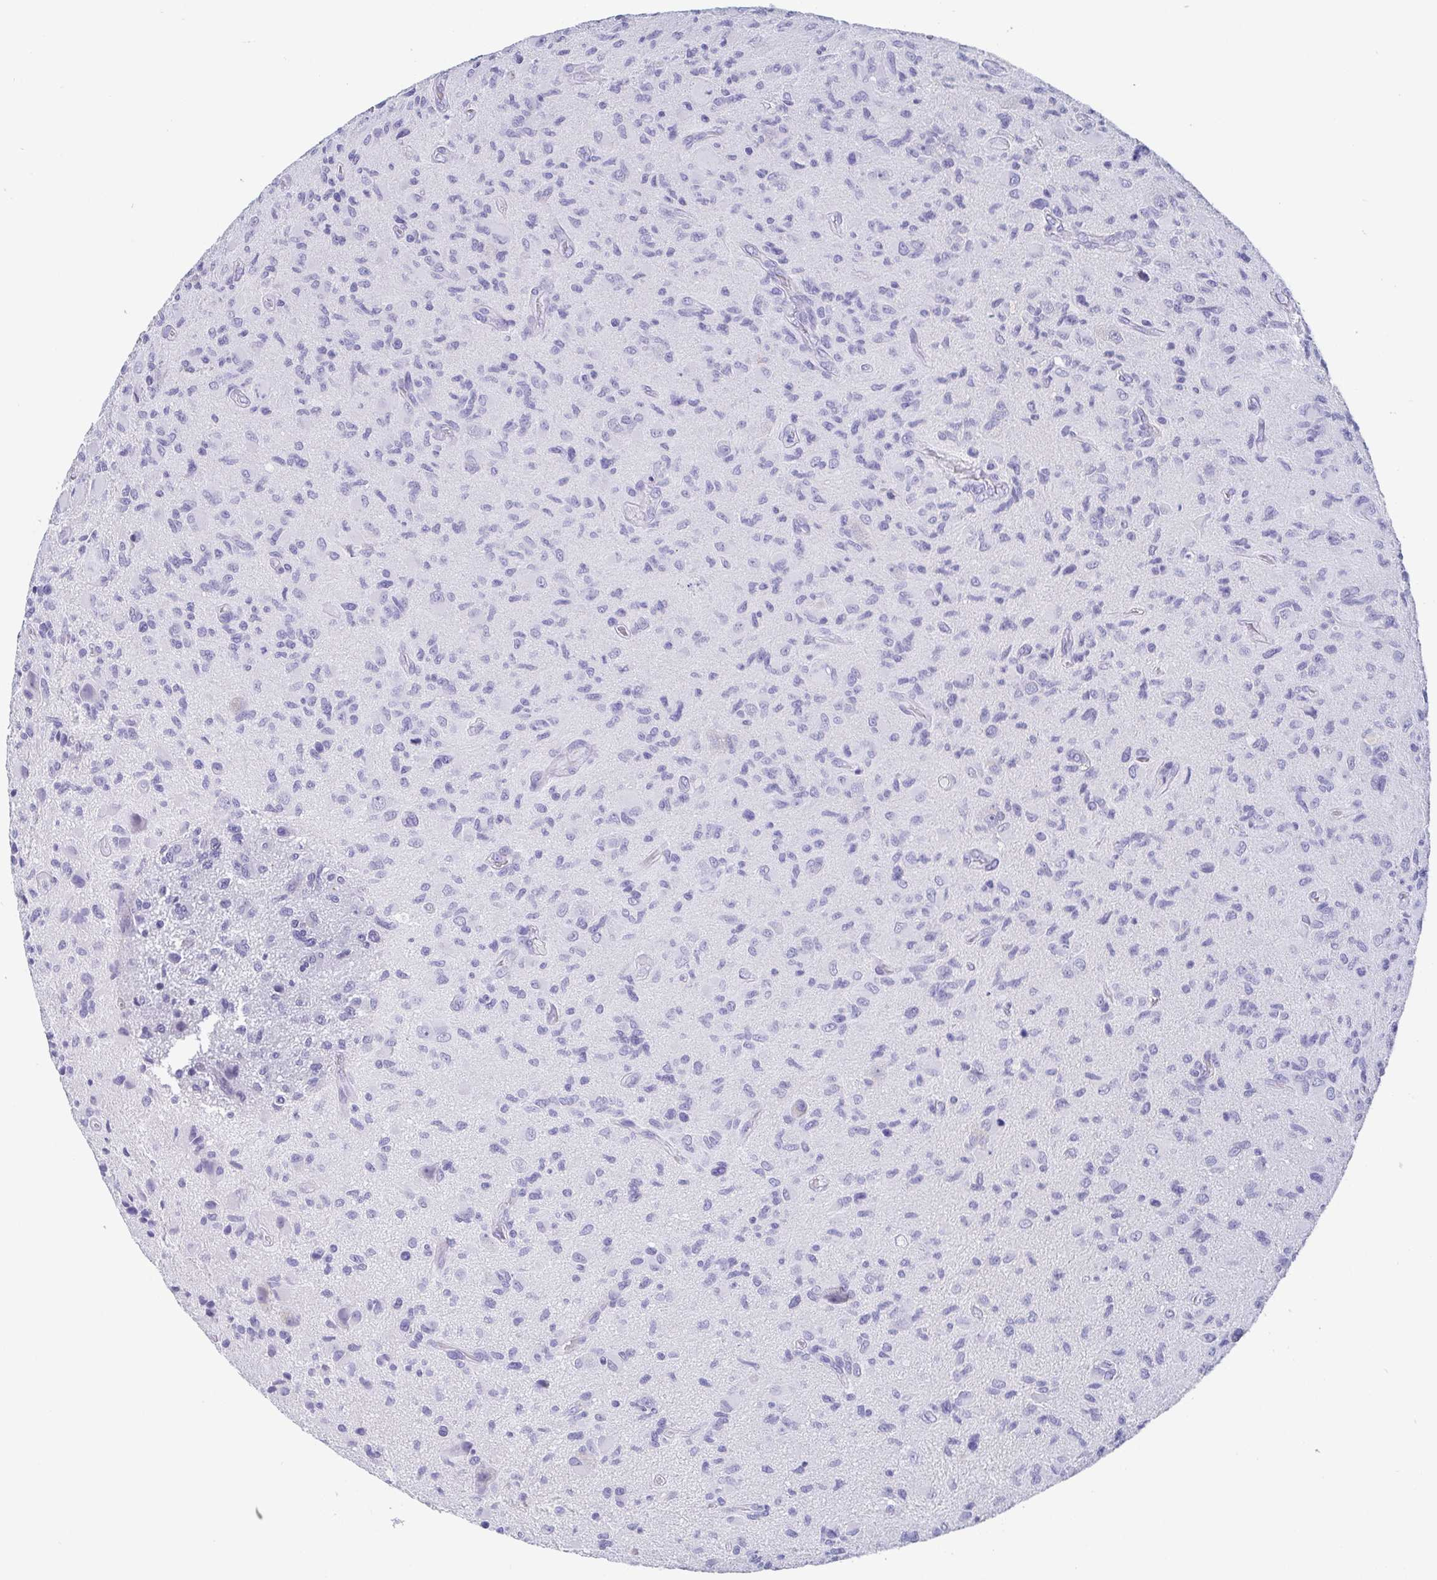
{"staining": {"intensity": "negative", "quantity": "none", "location": "none"}, "tissue": "glioma", "cell_type": "Tumor cells", "image_type": "cancer", "snomed": [{"axis": "morphology", "description": "Glioma, malignant, High grade"}, {"axis": "topography", "description": "Brain"}], "caption": "The photomicrograph shows no significant positivity in tumor cells of malignant high-grade glioma.", "gene": "SCGN", "patient": {"sex": "female", "age": 65}}